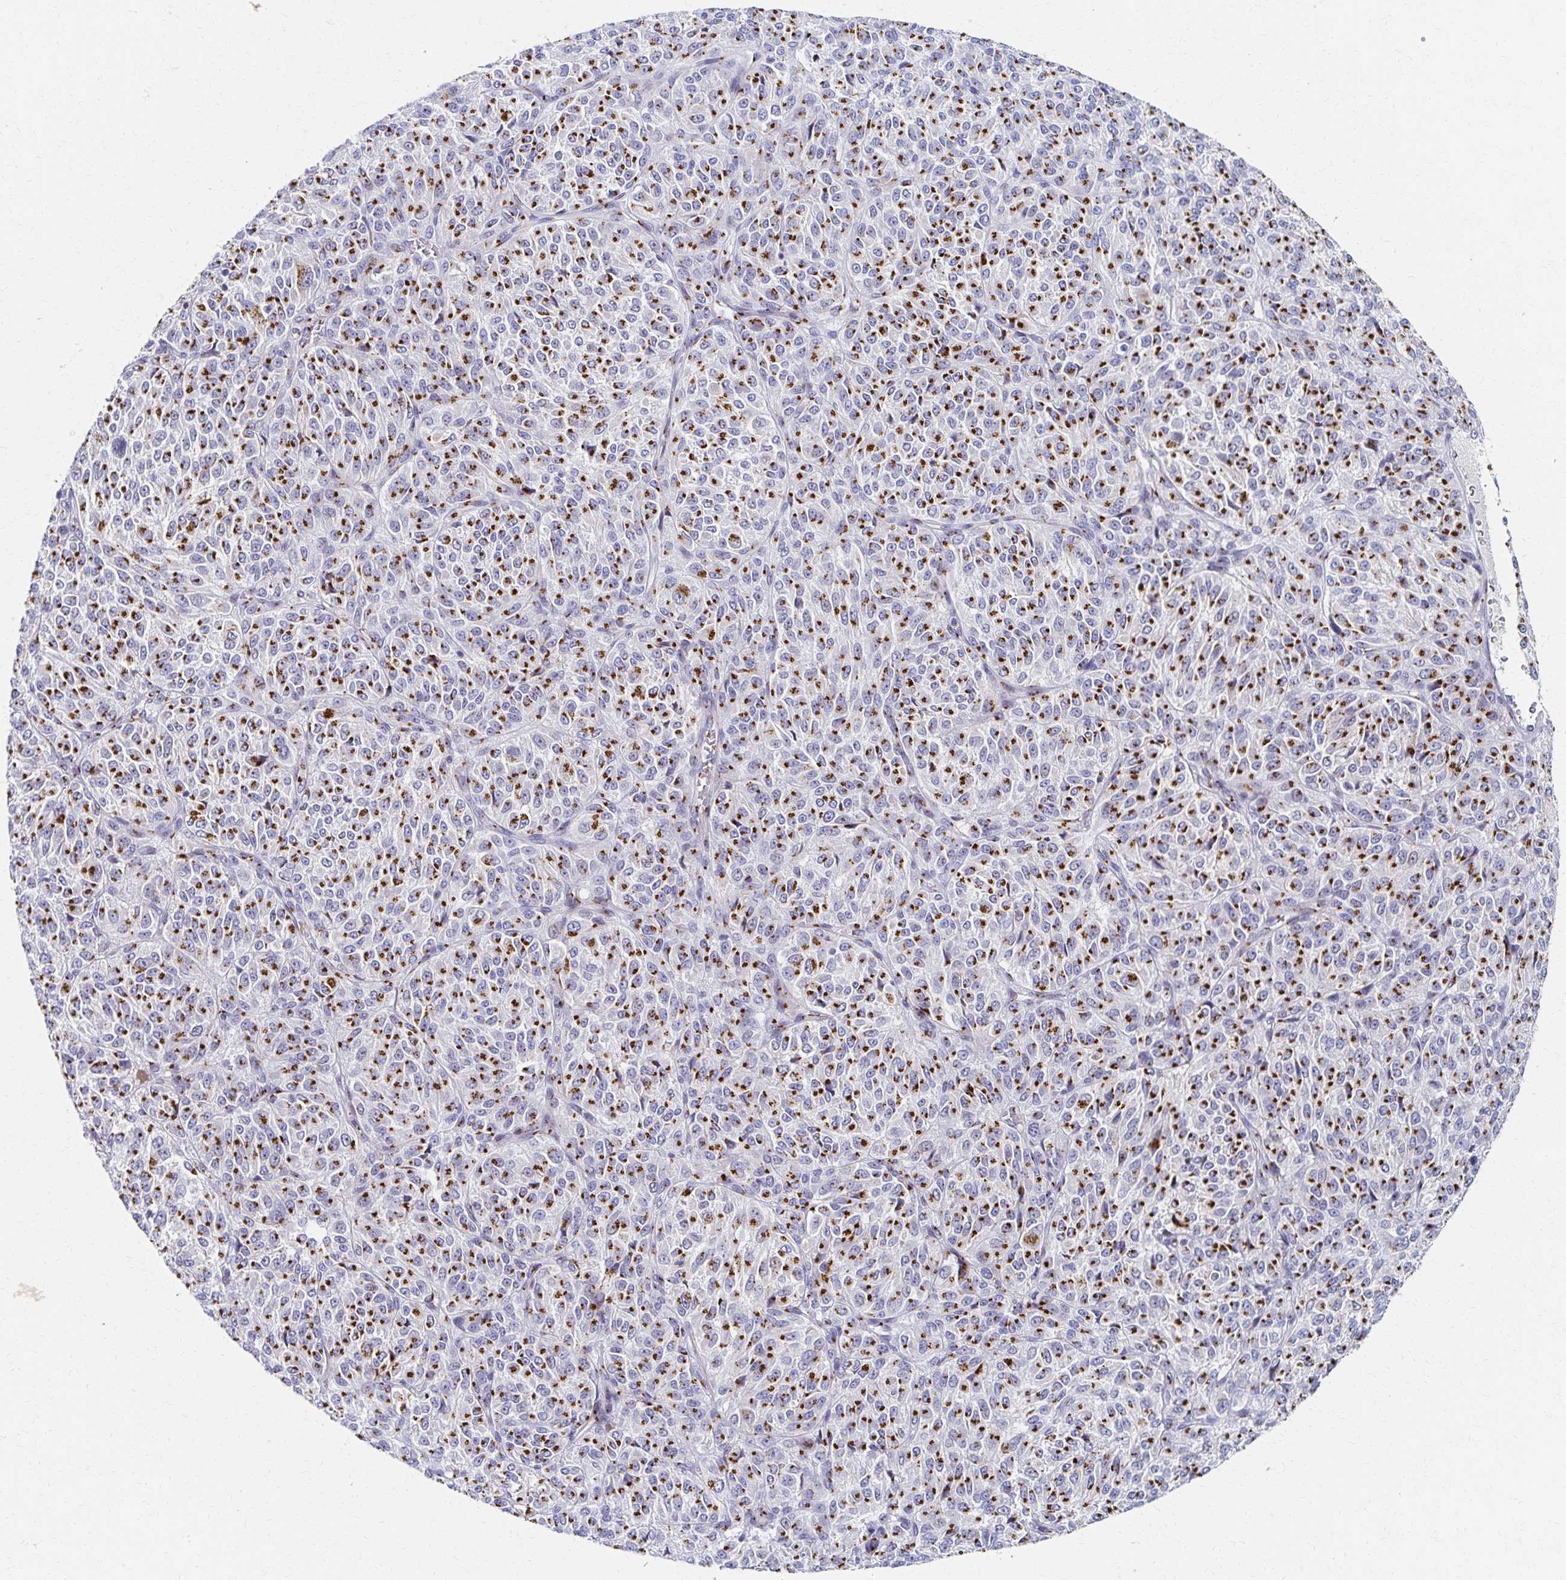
{"staining": {"intensity": "strong", "quantity": ">75%", "location": "cytoplasmic/membranous"}, "tissue": "melanoma", "cell_type": "Tumor cells", "image_type": "cancer", "snomed": [{"axis": "morphology", "description": "Malignant melanoma, Metastatic site"}, {"axis": "topography", "description": "Brain"}], "caption": "Immunohistochemistry (IHC) image of human malignant melanoma (metastatic site) stained for a protein (brown), which demonstrates high levels of strong cytoplasmic/membranous expression in about >75% of tumor cells.", "gene": "TM9SF1", "patient": {"sex": "female", "age": 56}}